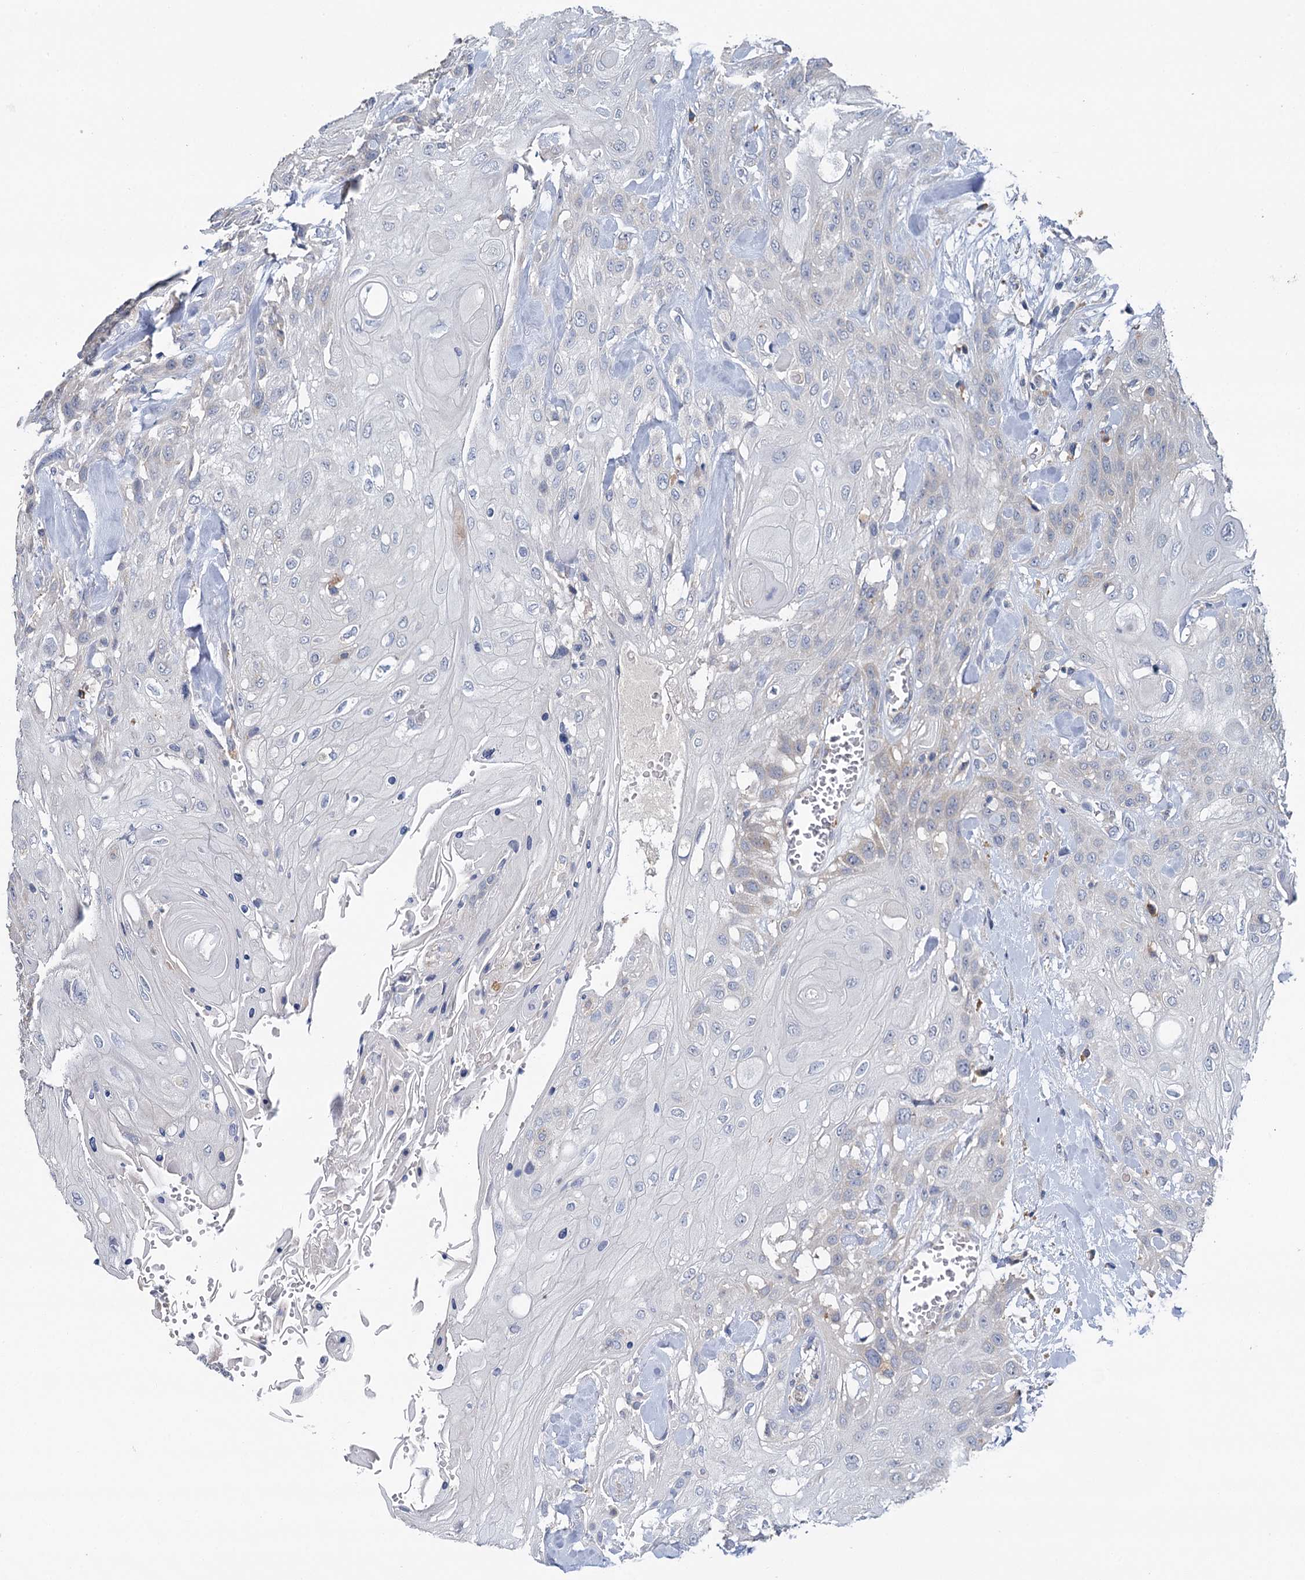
{"staining": {"intensity": "negative", "quantity": "none", "location": "none"}, "tissue": "head and neck cancer", "cell_type": "Tumor cells", "image_type": "cancer", "snomed": [{"axis": "morphology", "description": "Squamous cell carcinoma, NOS"}, {"axis": "topography", "description": "Head-Neck"}], "caption": "This histopathology image is of head and neck squamous cell carcinoma stained with immunohistochemistry (IHC) to label a protein in brown with the nuclei are counter-stained blue. There is no staining in tumor cells.", "gene": "ANKRD42", "patient": {"sex": "female", "age": 43}}